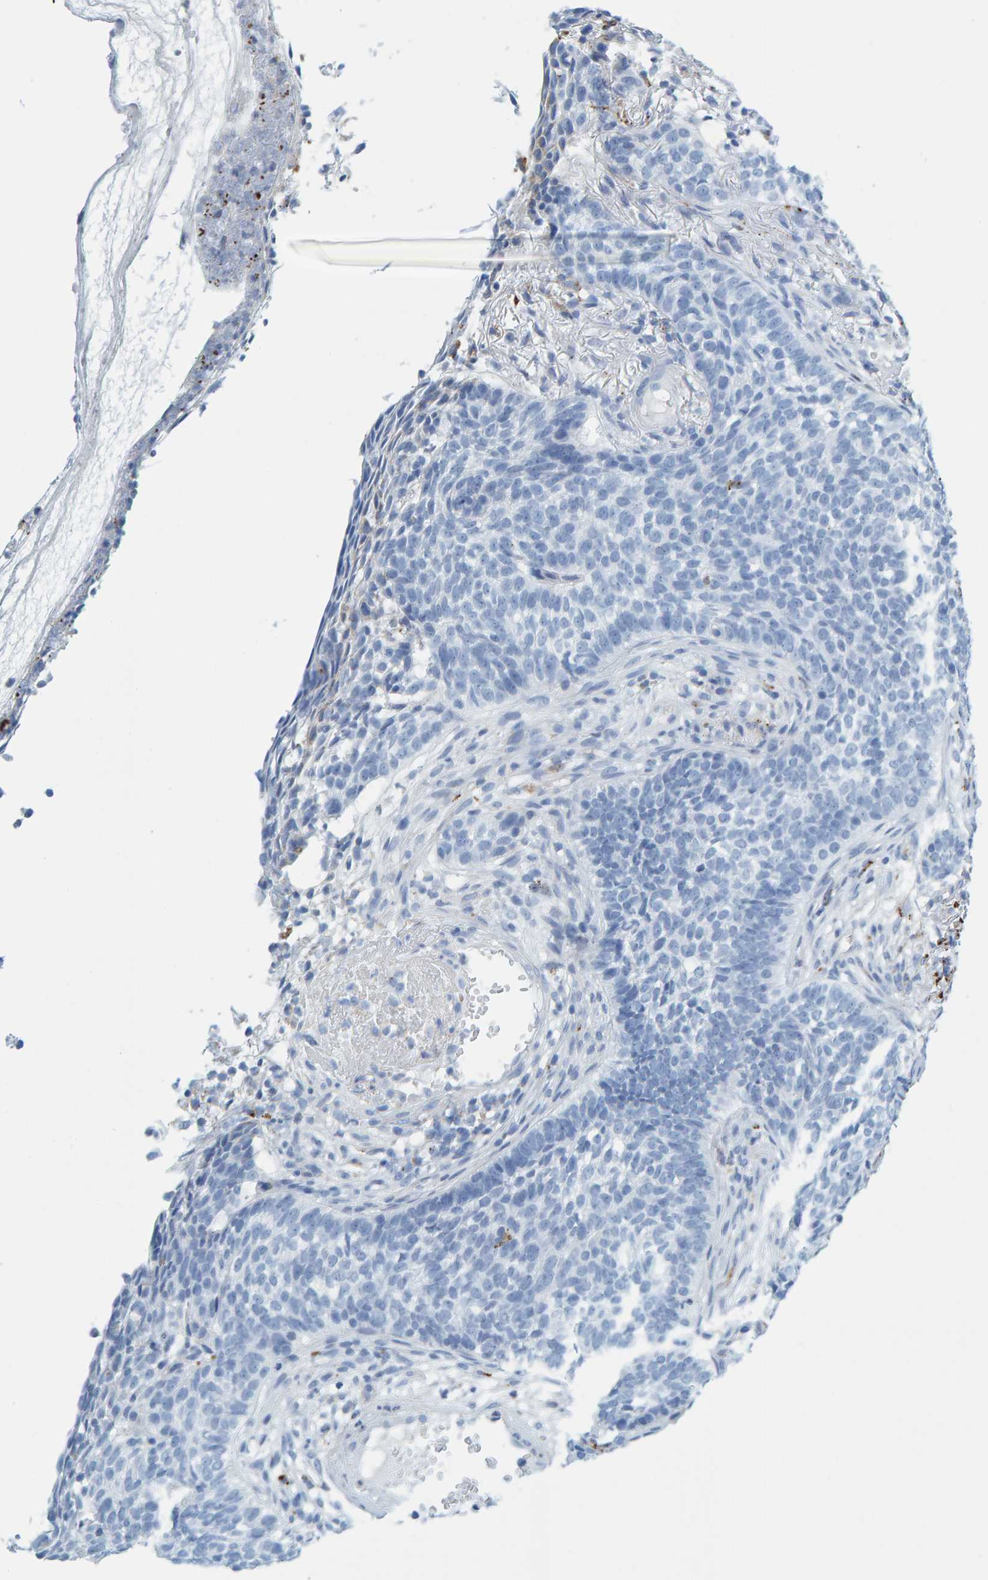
{"staining": {"intensity": "negative", "quantity": "none", "location": "none"}, "tissue": "skin cancer", "cell_type": "Tumor cells", "image_type": "cancer", "snomed": [{"axis": "morphology", "description": "Basal cell carcinoma"}, {"axis": "topography", "description": "Skin"}], "caption": "Micrograph shows no protein expression in tumor cells of skin cancer tissue.", "gene": "BIN3", "patient": {"sex": "male", "age": 85}}